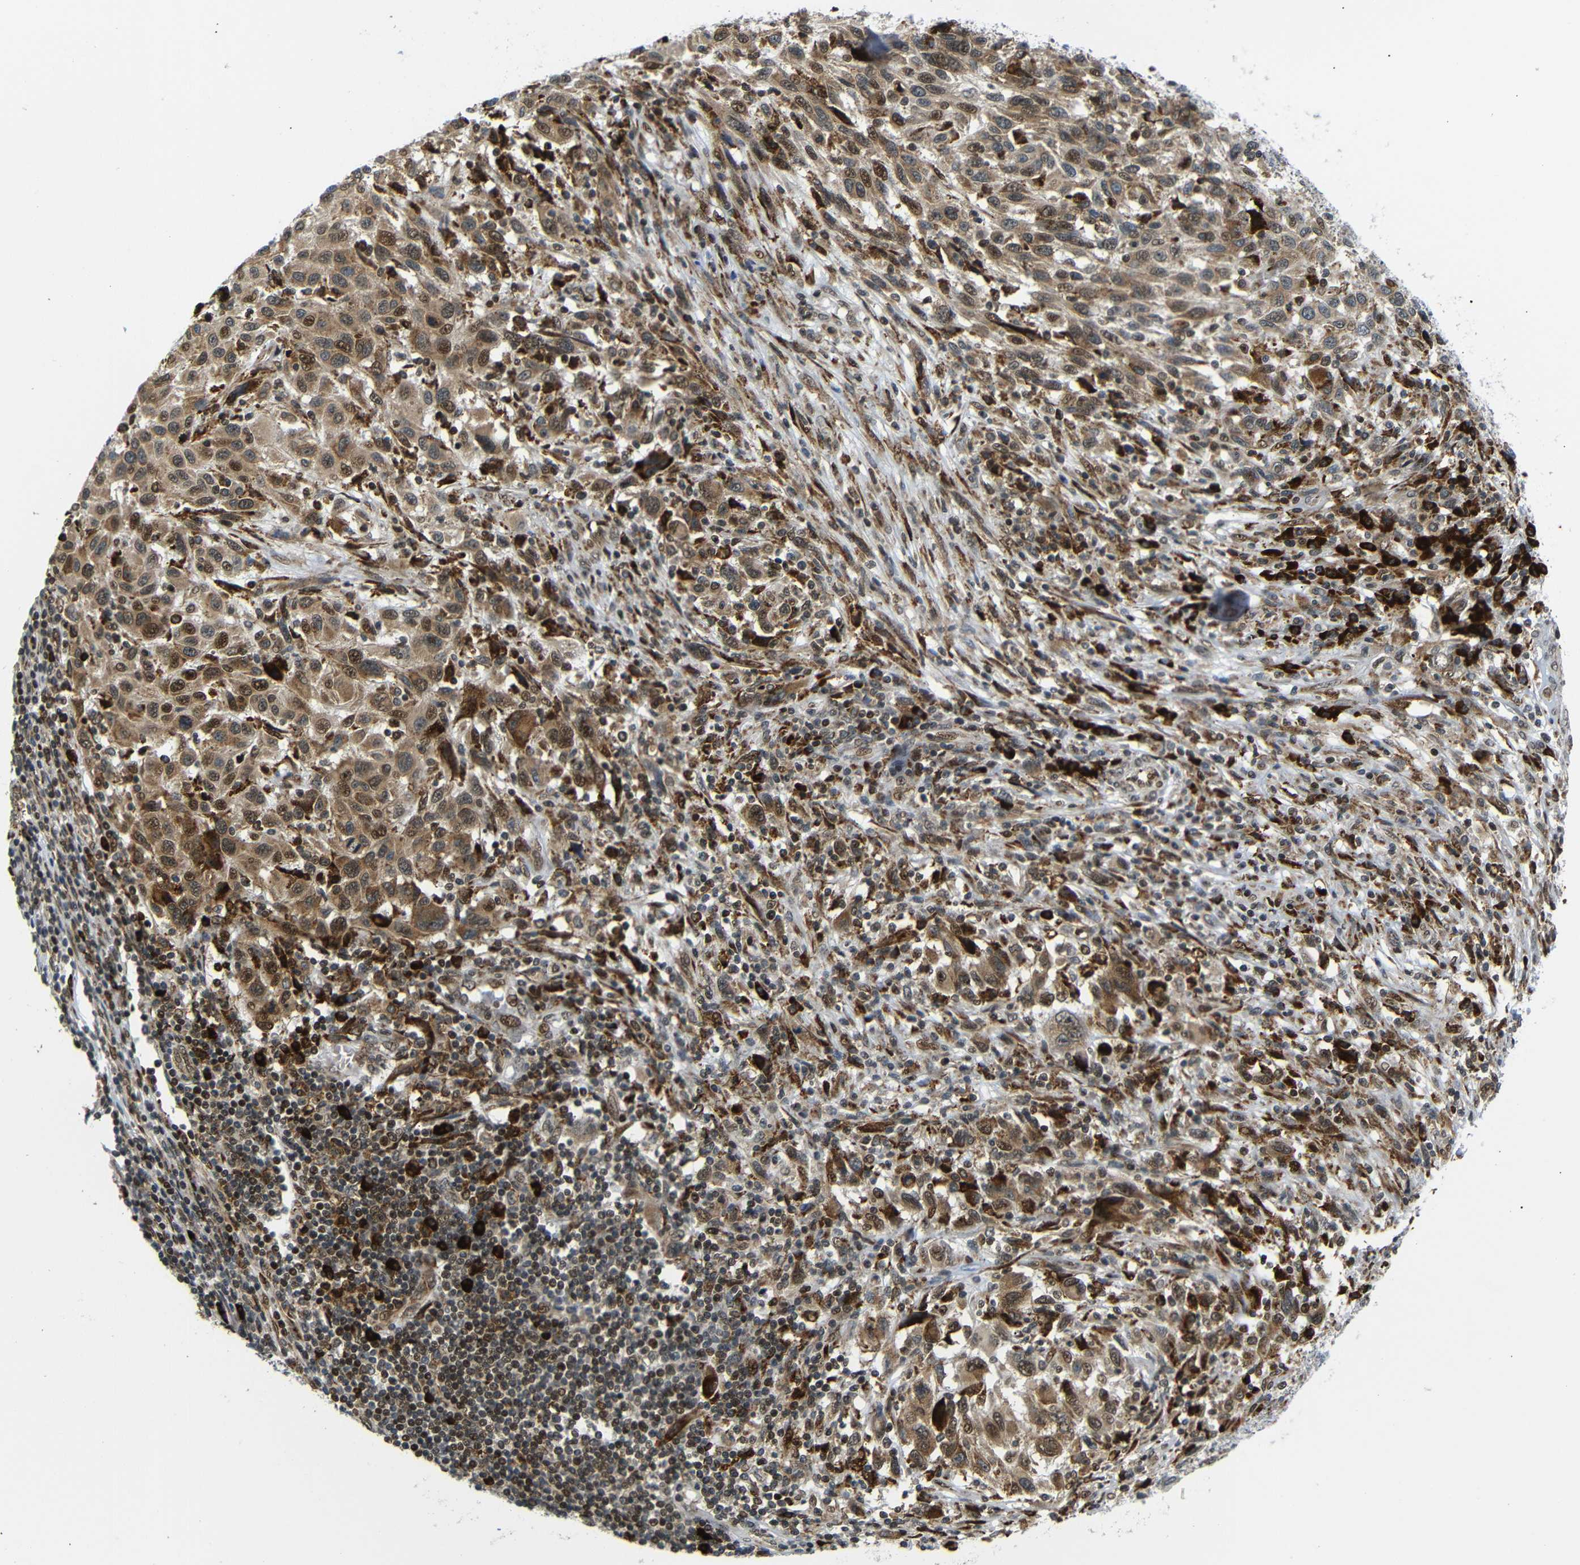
{"staining": {"intensity": "moderate", "quantity": ">75%", "location": "cytoplasmic/membranous,nuclear"}, "tissue": "melanoma", "cell_type": "Tumor cells", "image_type": "cancer", "snomed": [{"axis": "morphology", "description": "Malignant melanoma, Metastatic site"}, {"axis": "topography", "description": "Lymph node"}], "caption": "There is medium levels of moderate cytoplasmic/membranous and nuclear staining in tumor cells of melanoma, as demonstrated by immunohistochemical staining (brown color).", "gene": "SPCS2", "patient": {"sex": "male", "age": 61}}